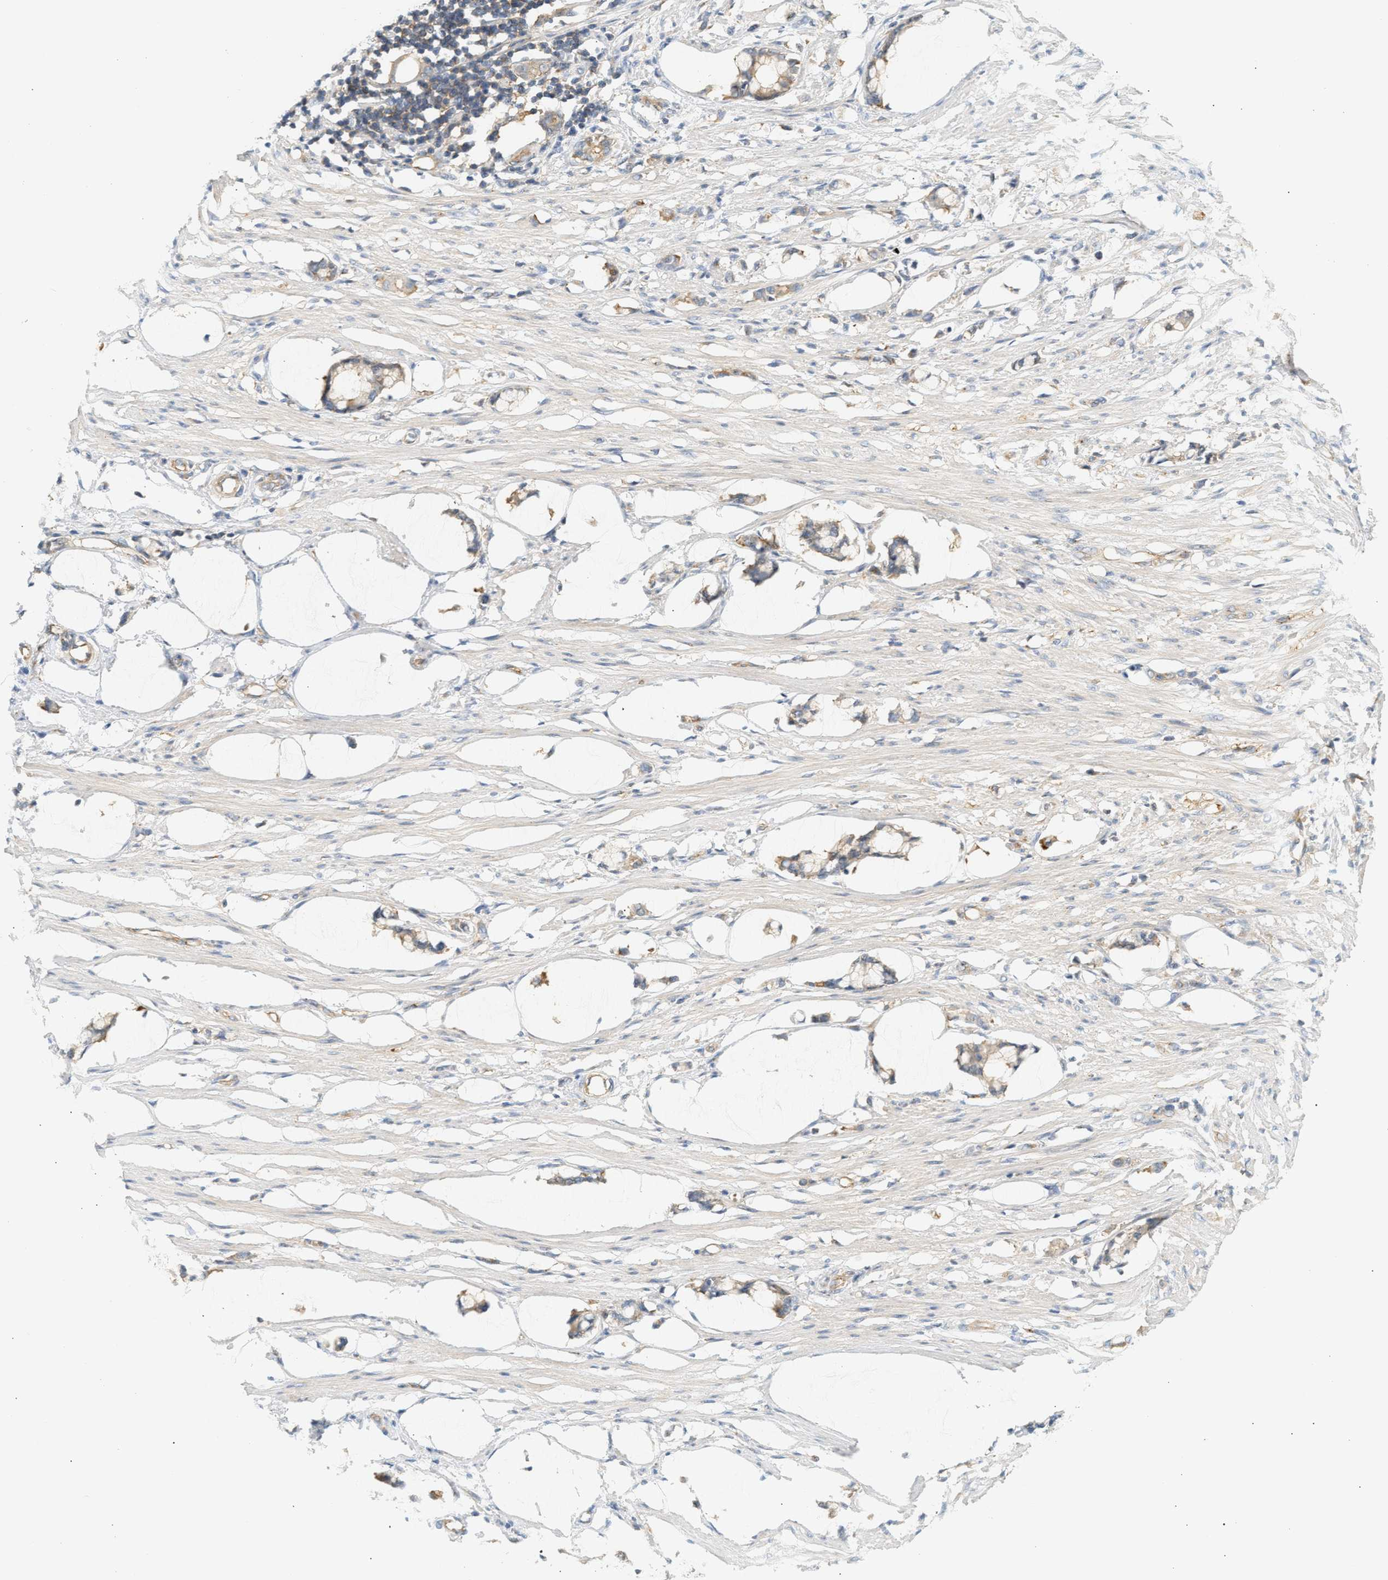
{"staining": {"intensity": "weak", "quantity": "25%-75%", "location": "cytoplasmic/membranous"}, "tissue": "smooth muscle", "cell_type": "Smooth muscle cells", "image_type": "normal", "snomed": [{"axis": "morphology", "description": "Normal tissue, NOS"}, {"axis": "morphology", "description": "Adenocarcinoma, NOS"}, {"axis": "topography", "description": "Smooth muscle"}, {"axis": "topography", "description": "Colon"}], "caption": "Immunohistochemical staining of benign human smooth muscle shows low levels of weak cytoplasmic/membranous positivity in about 25%-75% of smooth muscle cells. (IHC, brightfield microscopy, high magnification).", "gene": "PAFAH1B1", "patient": {"sex": "male", "age": 14}}